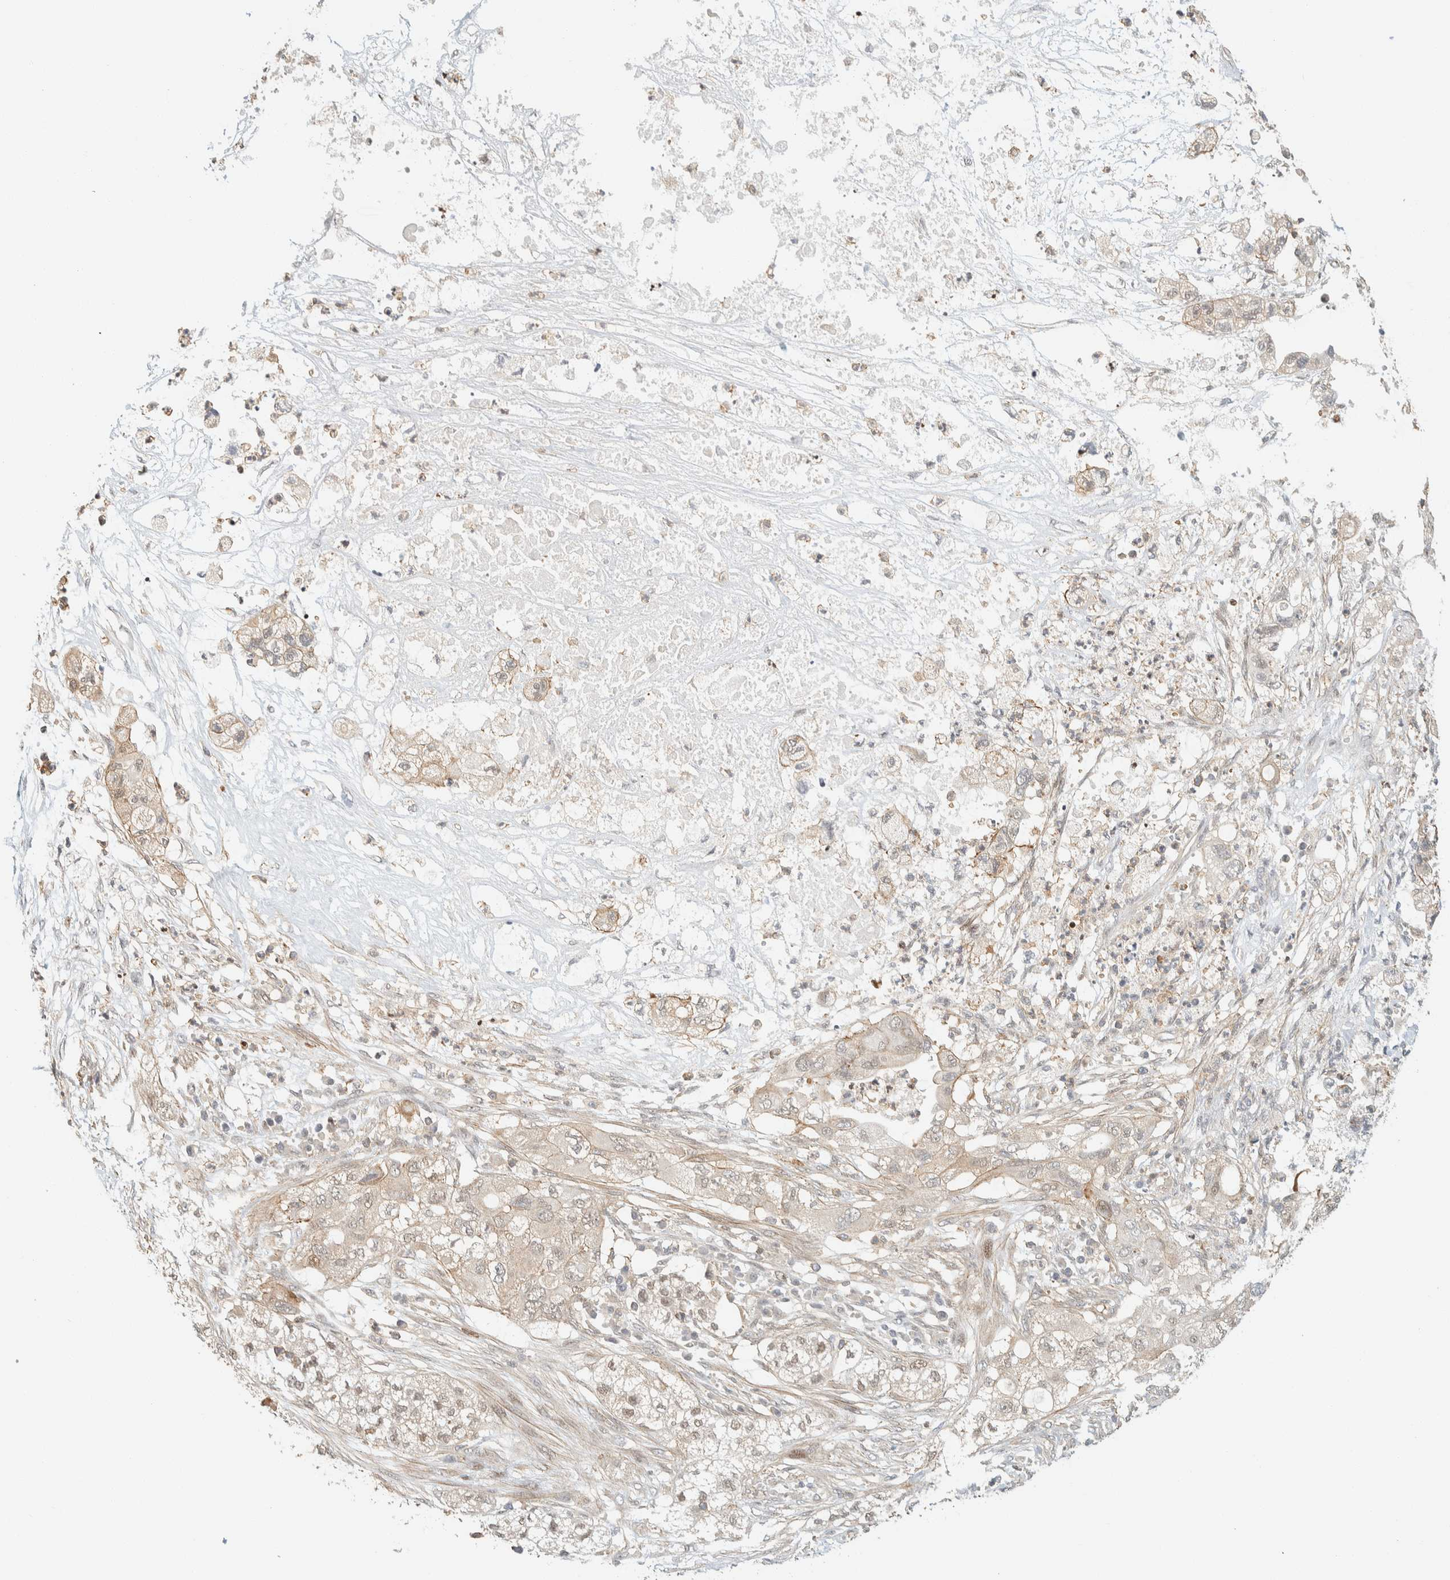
{"staining": {"intensity": "negative", "quantity": "none", "location": "none"}, "tissue": "pancreatic cancer", "cell_type": "Tumor cells", "image_type": "cancer", "snomed": [{"axis": "morphology", "description": "Adenocarcinoma, NOS"}, {"axis": "topography", "description": "Pancreas"}], "caption": "A photomicrograph of pancreatic cancer (adenocarcinoma) stained for a protein reveals no brown staining in tumor cells.", "gene": "ARFGEF1", "patient": {"sex": "female", "age": 78}}